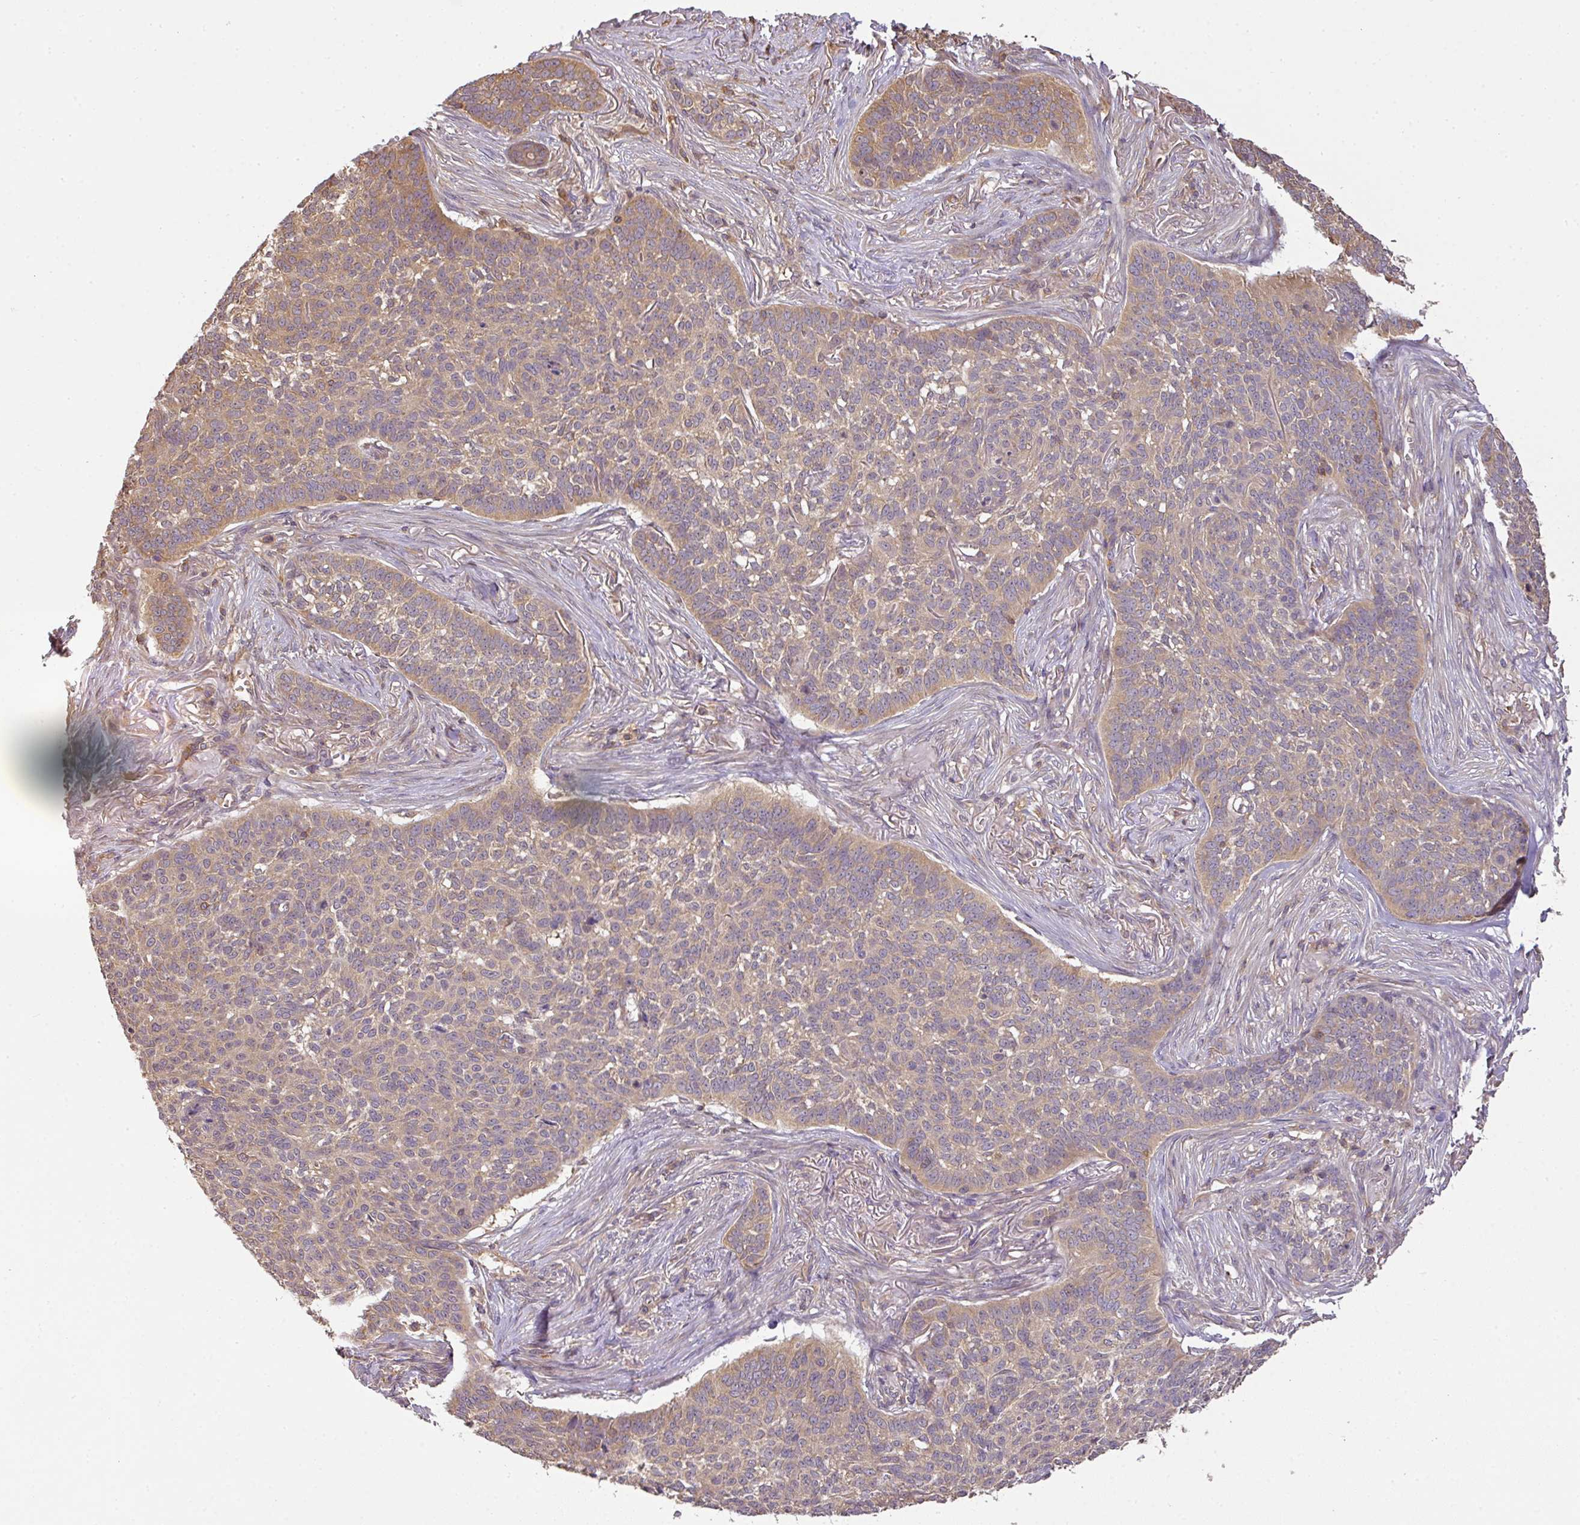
{"staining": {"intensity": "weak", "quantity": ">75%", "location": "cytoplasmic/membranous"}, "tissue": "skin cancer", "cell_type": "Tumor cells", "image_type": "cancer", "snomed": [{"axis": "morphology", "description": "Basal cell carcinoma"}, {"axis": "topography", "description": "Skin"}], "caption": "Immunohistochemical staining of basal cell carcinoma (skin) exhibits weak cytoplasmic/membranous protein staining in about >75% of tumor cells.", "gene": "TCL1B", "patient": {"sex": "male", "age": 85}}